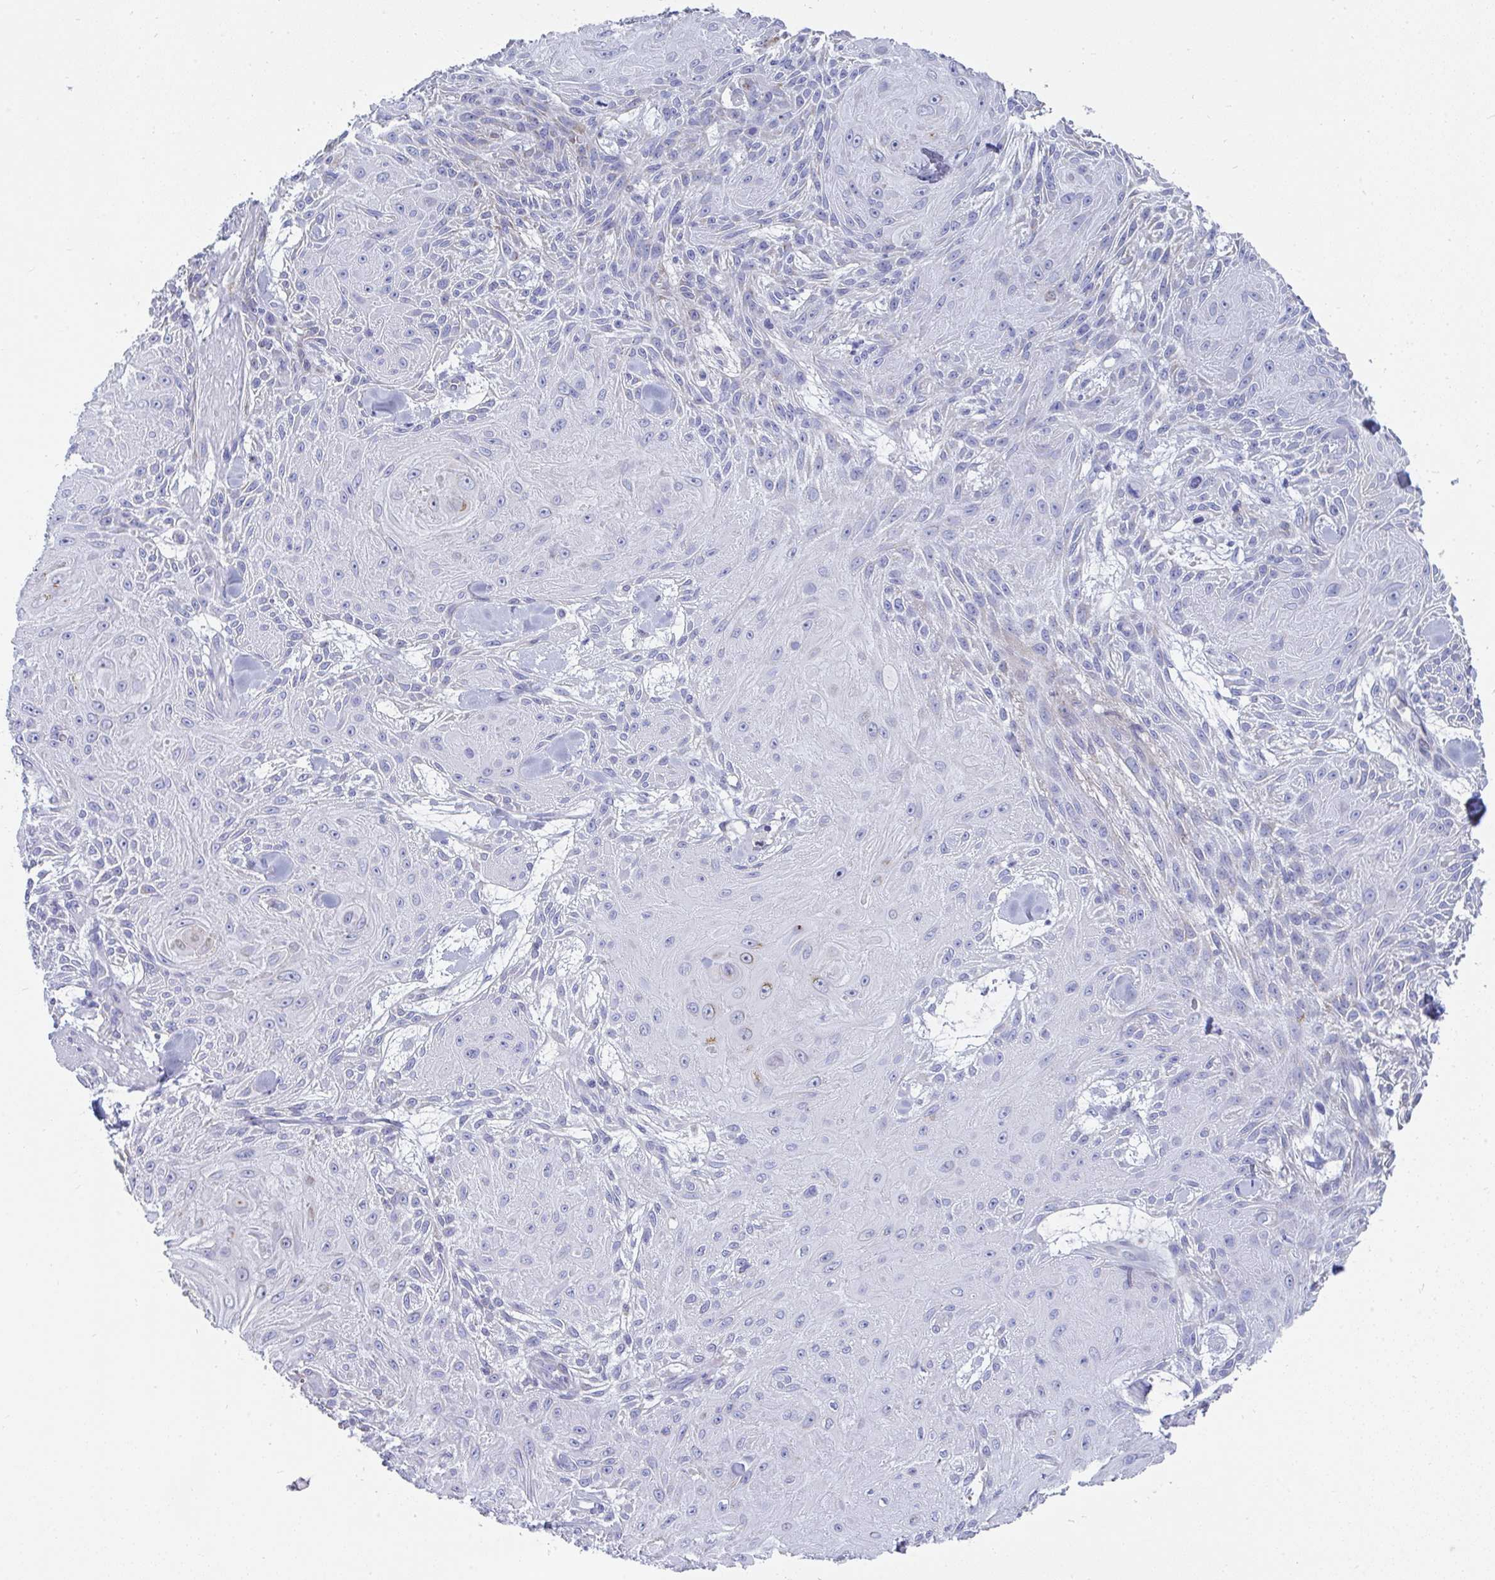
{"staining": {"intensity": "negative", "quantity": "none", "location": "none"}, "tissue": "skin cancer", "cell_type": "Tumor cells", "image_type": "cancer", "snomed": [{"axis": "morphology", "description": "Squamous cell carcinoma, NOS"}, {"axis": "topography", "description": "Skin"}], "caption": "A micrograph of skin cancer stained for a protein demonstrates no brown staining in tumor cells.", "gene": "MGAM2", "patient": {"sex": "male", "age": 88}}